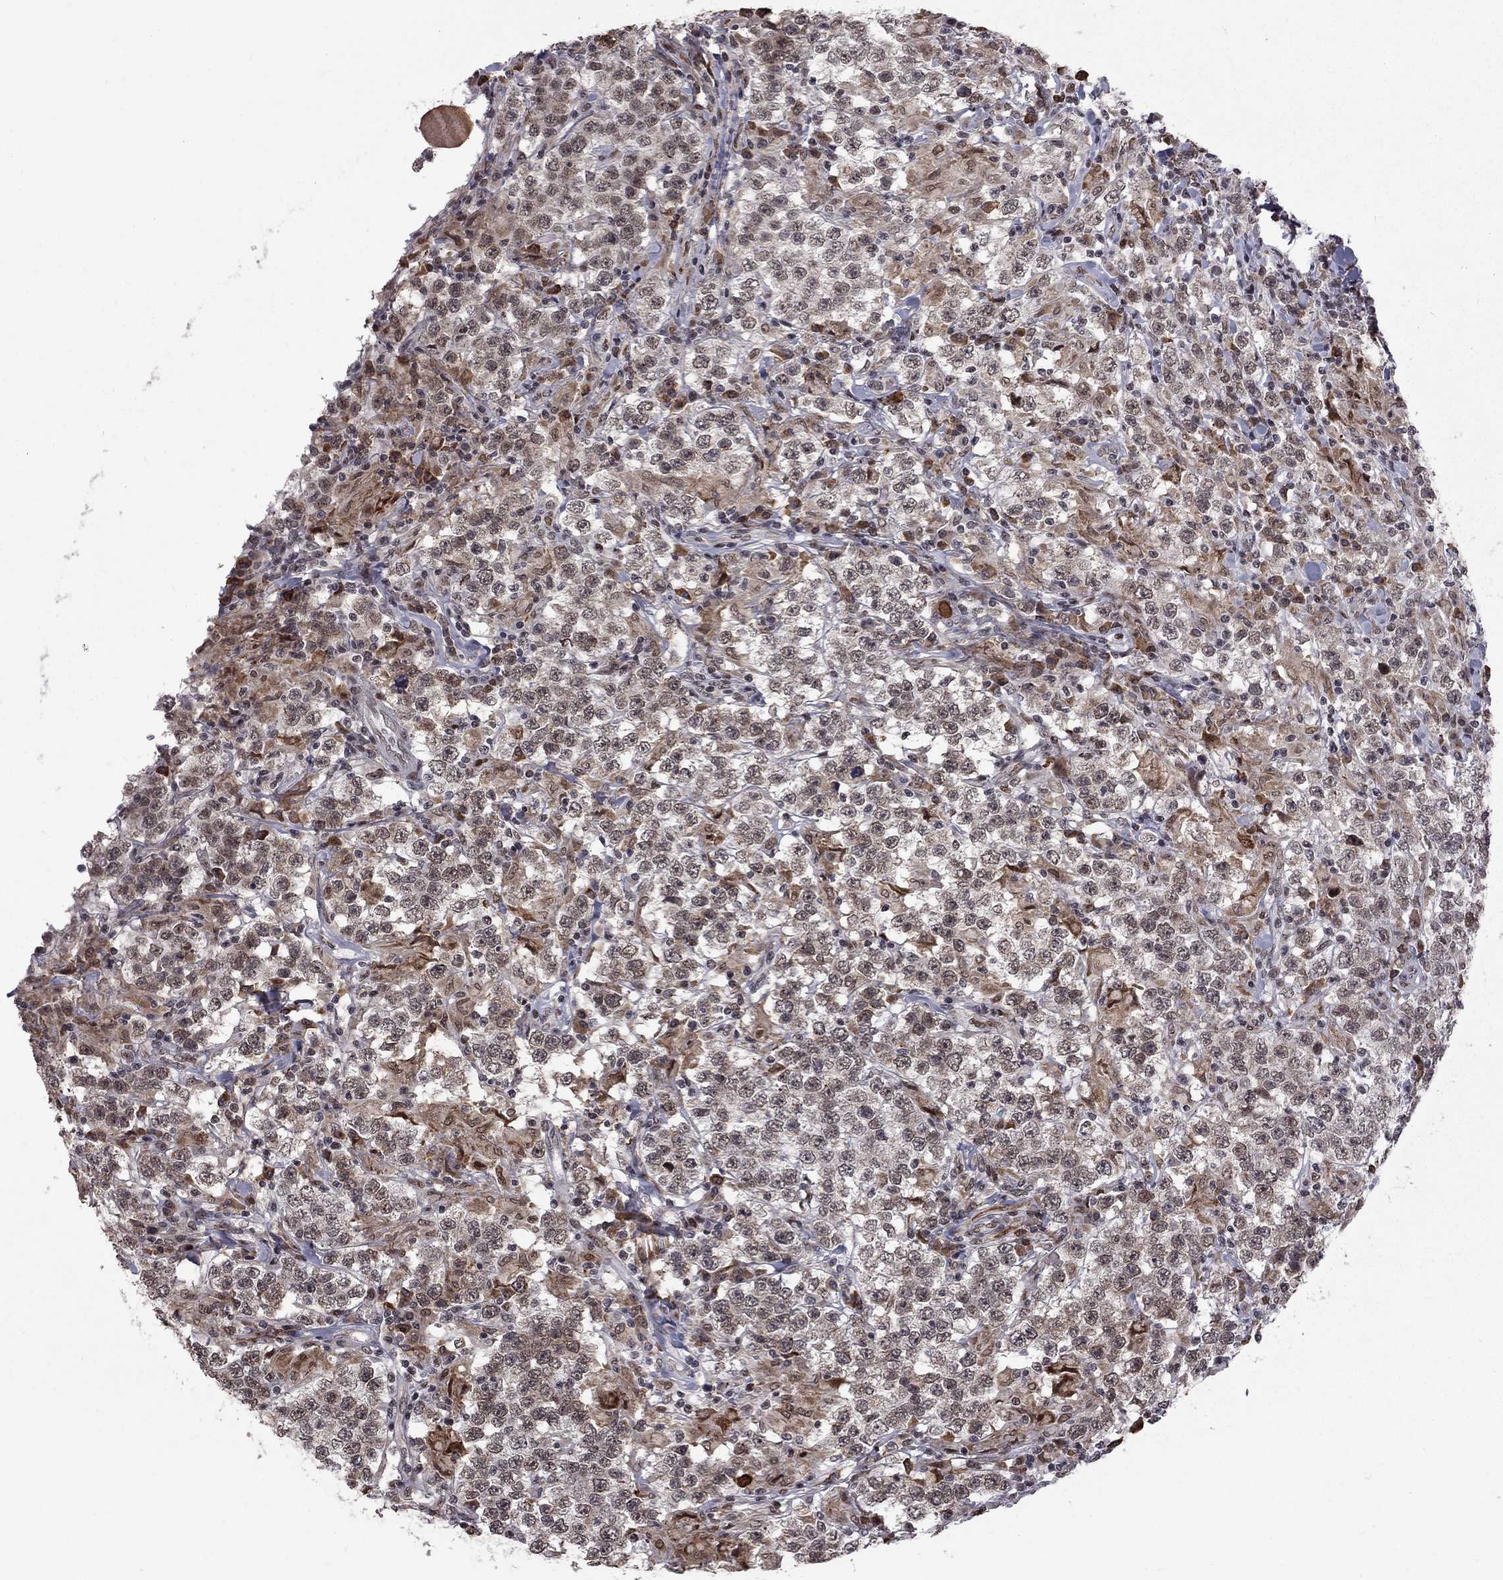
{"staining": {"intensity": "moderate", "quantity": "25%-75%", "location": "nuclear"}, "tissue": "testis cancer", "cell_type": "Tumor cells", "image_type": "cancer", "snomed": [{"axis": "morphology", "description": "Seminoma, NOS"}, {"axis": "morphology", "description": "Carcinoma, Embryonal, NOS"}, {"axis": "topography", "description": "Testis"}], "caption": "An image of human seminoma (testis) stained for a protein exhibits moderate nuclear brown staining in tumor cells. (DAB (3,3'-diaminobenzidine) = brown stain, brightfield microscopy at high magnification).", "gene": "TCEAL1", "patient": {"sex": "male", "age": 41}}